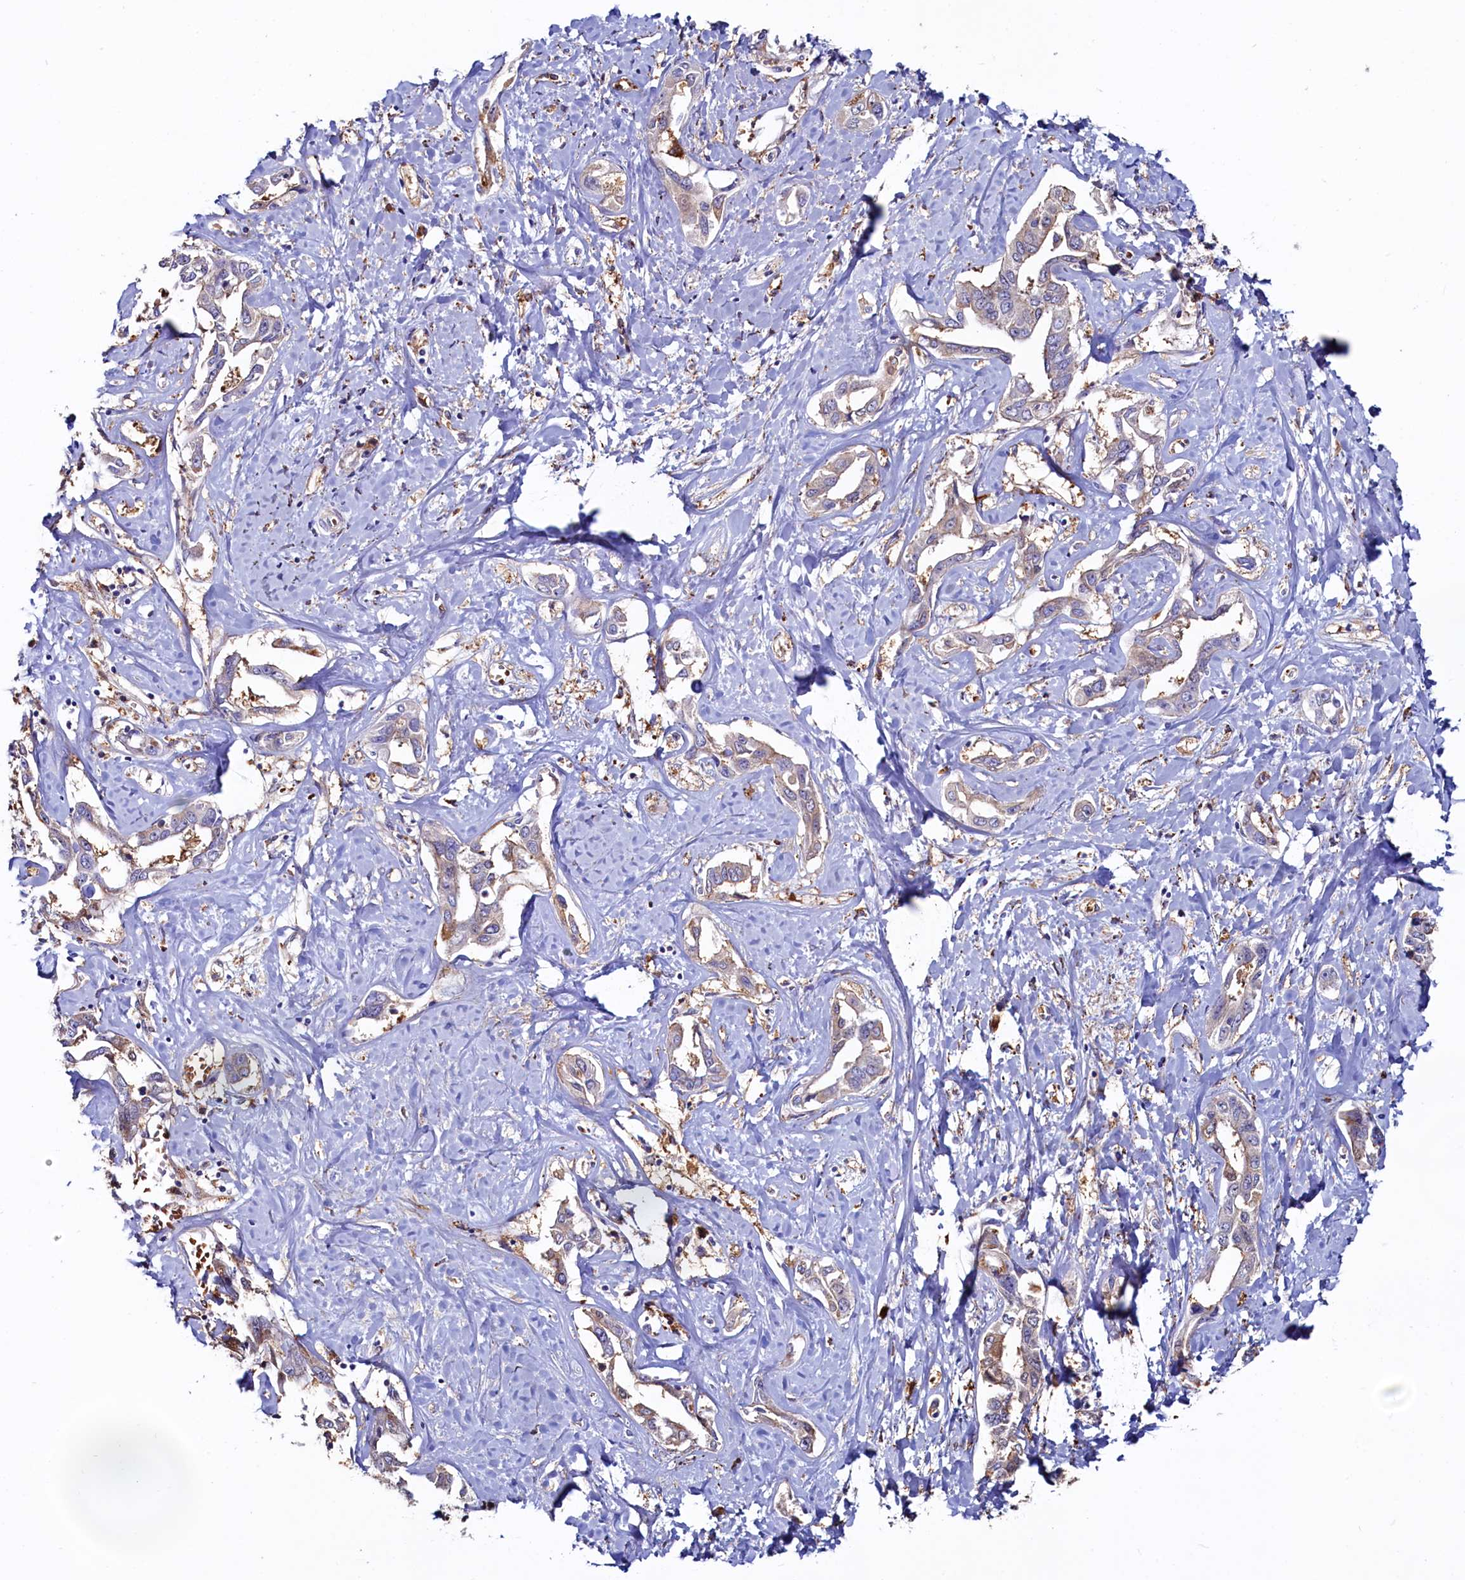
{"staining": {"intensity": "negative", "quantity": "none", "location": "none"}, "tissue": "liver cancer", "cell_type": "Tumor cells", "image_type": "cancer", "snomed": [{"axis": "morphology", "description": "Cholangiocarcinoma"}, {"axis": "topography", "description": "Liver"}], "caption": "Tumor cells show no significant protein expression in liver cancer (cholangiocarcinoma).", "gene": "ASTE1", "patient": {"sex": "male", "age": 59}}